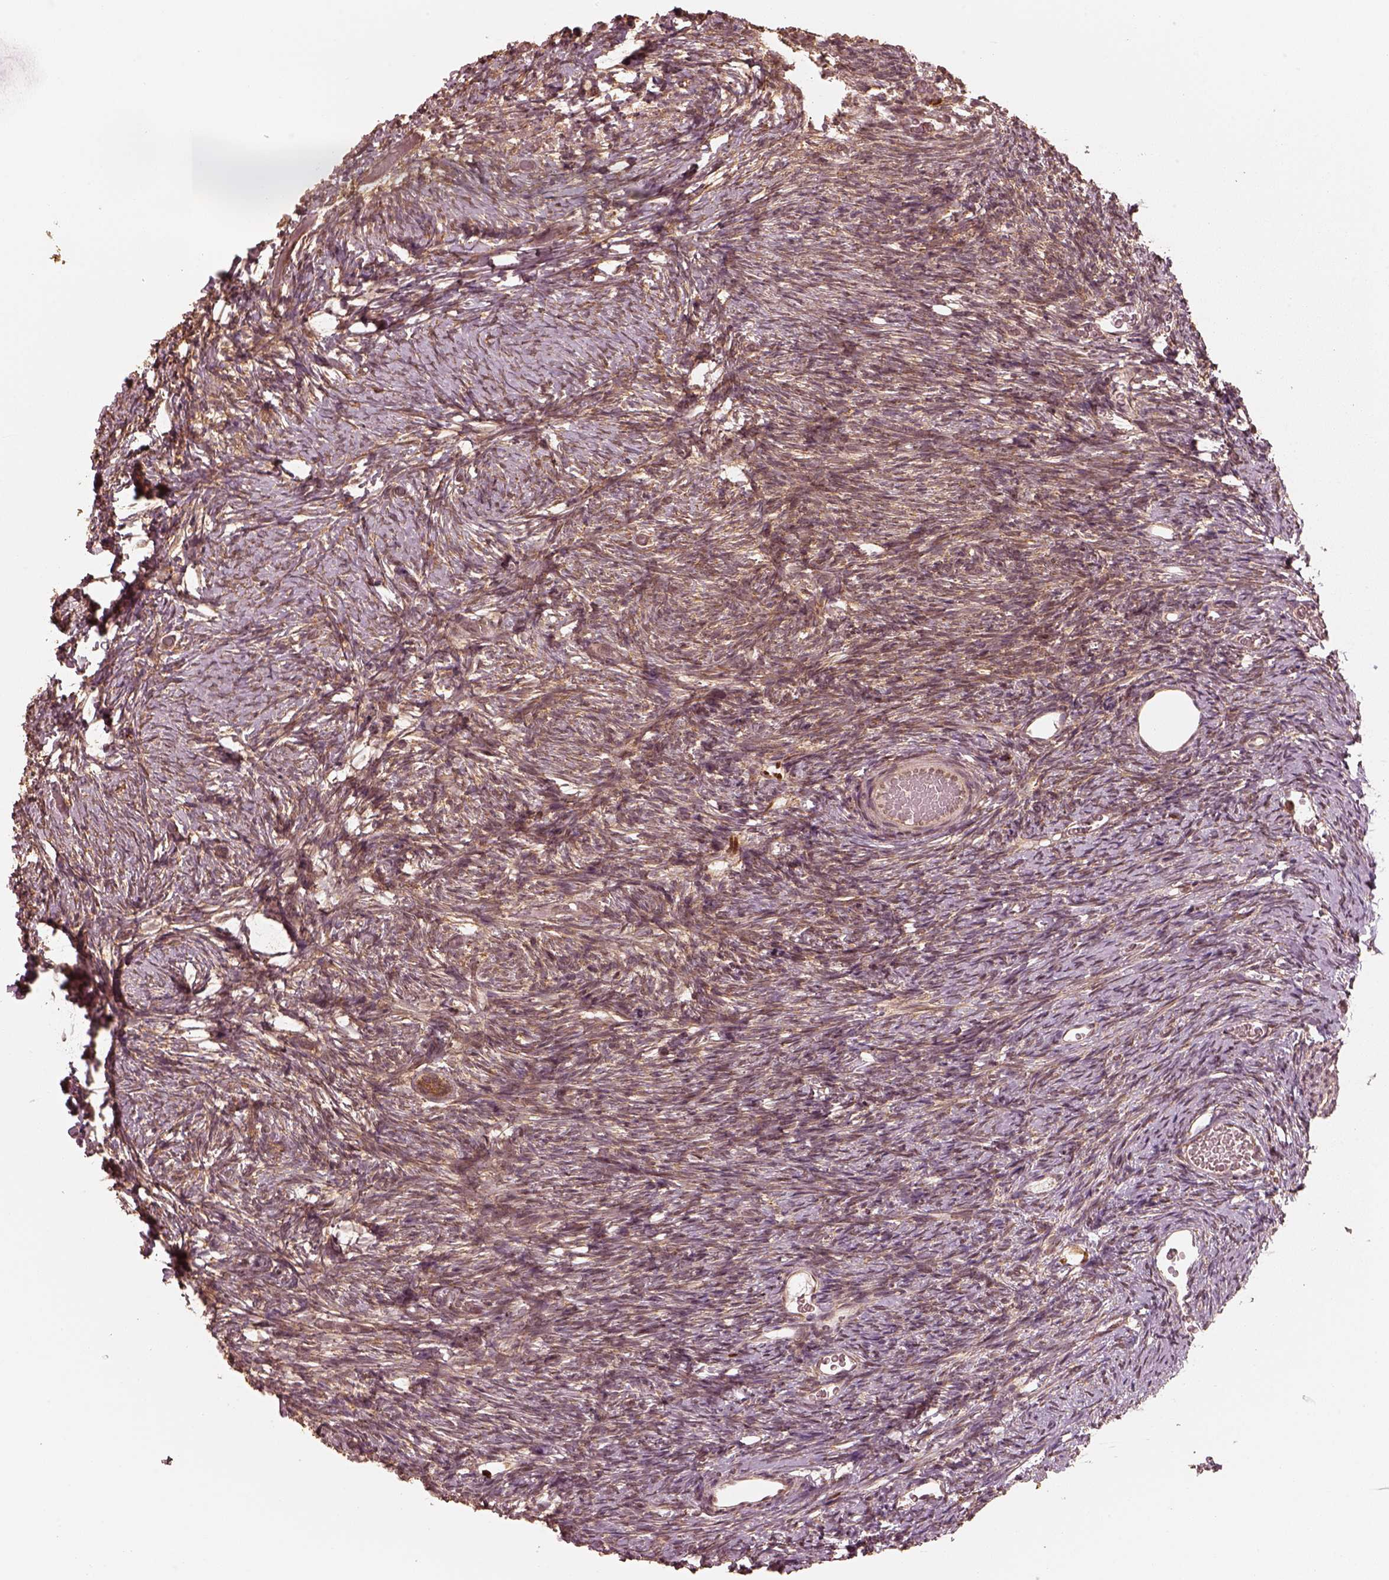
{"staining": {"intensity": "strong", "quantity": ">75%", "location": "cytoplasmic/membranous"}, "tissue": "ovary", "cell_type": "Follicle cells", "image_type": "normal", "snomed": [{"axis": "morphology", "description": "Normal tissue, NOS"}, {"axis": "topography", "description": "Ovary"}], "caption": "Protein staining by immunohistochemistry (IHC) demonstrates strong cytoplasmic/membranous expression in about >75% of follicle cells in normal ovary.", "gene": "DNAJC25", "patient": {"sex": "female", "age": 39}}